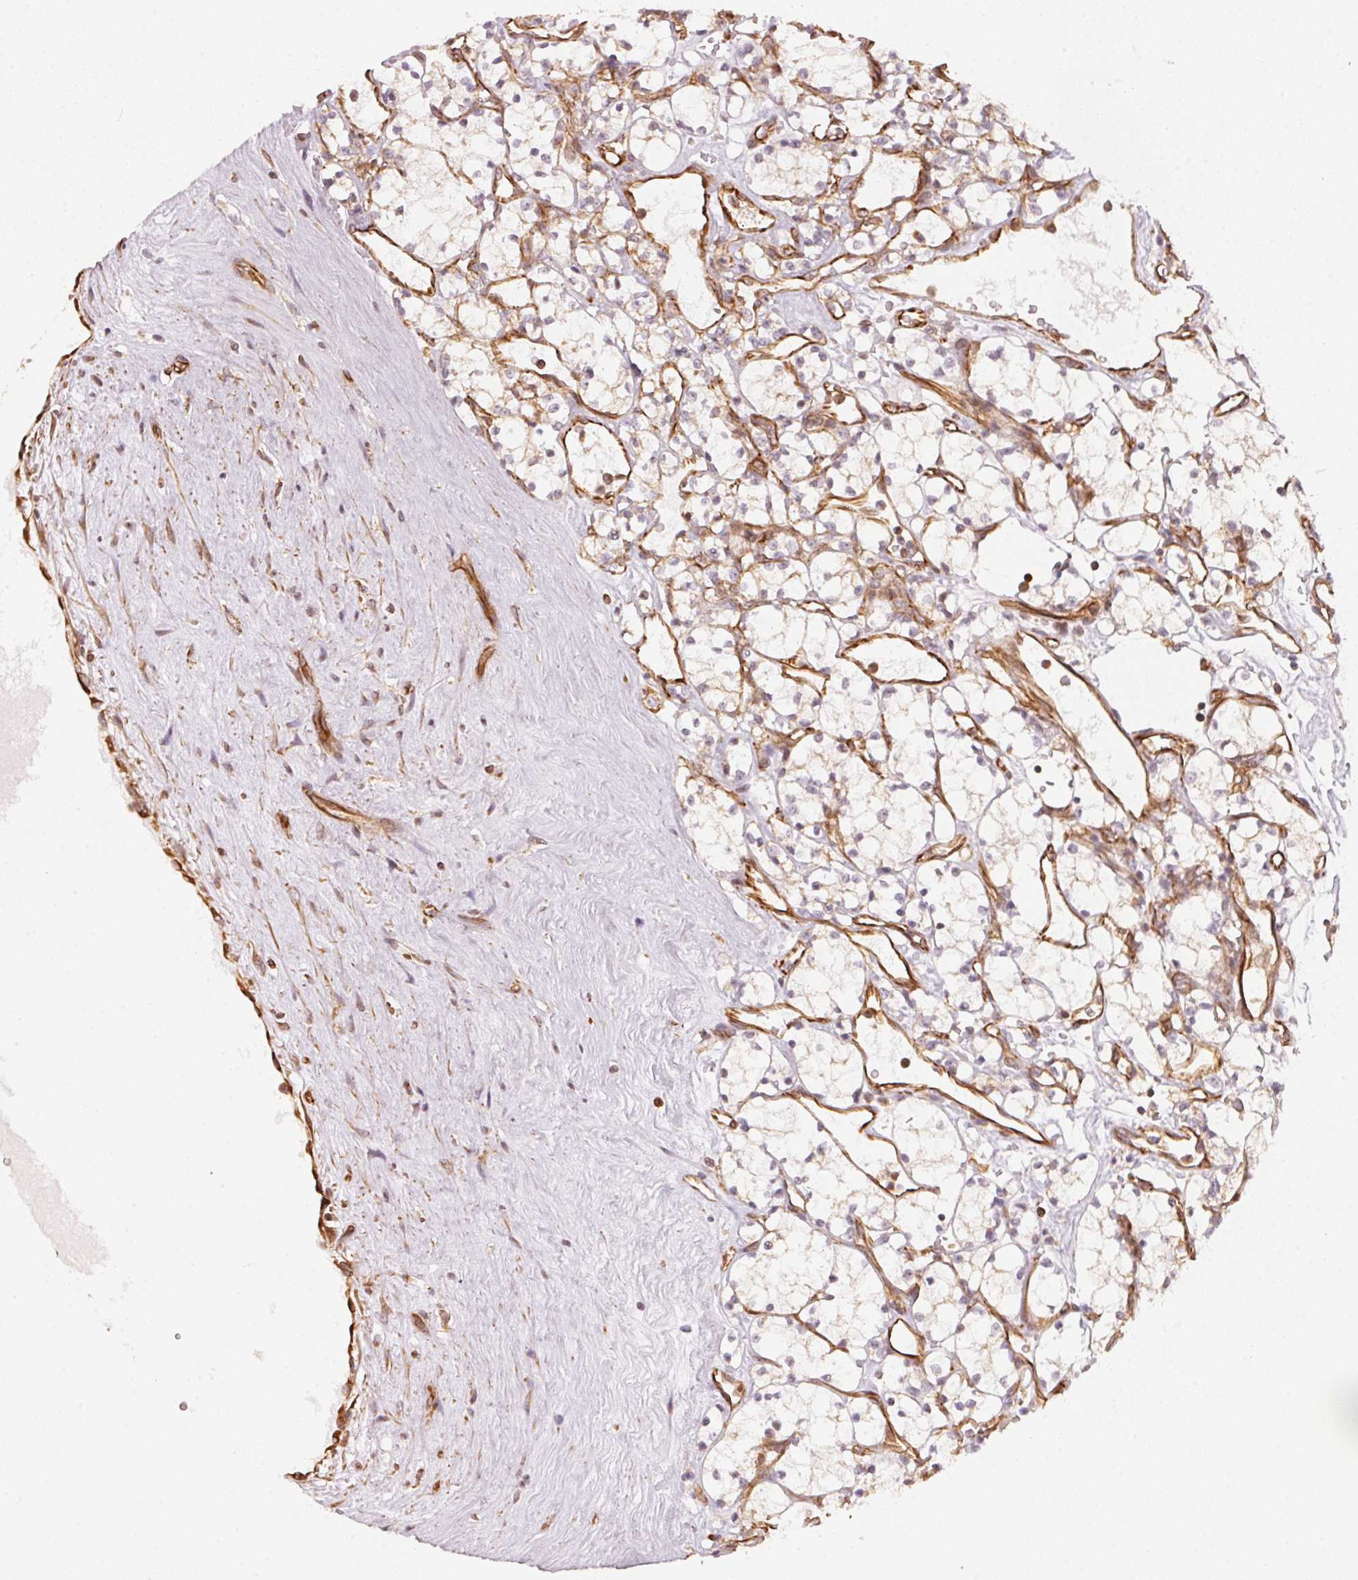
{"staining": {"intensity": "negative", "quantity": "none", "location": "none"}, "tissue": "renal cancer", "cell_type": "Tumor cells", "image_type": "cancer", "snomed": [{"axis": "morphology", "description": "Adenocarcinoma, NOS"}, {"axis": "topography", "description": "Kidney"}], "caption": "A high-resolution micrograph shows immunohistochemistry staining of renal cancer (adenocarcinoma), which reveals no significant positivity in tumor cells.", "gene": "FOXR2", "patient": {"sex": "female", "age": 69}}